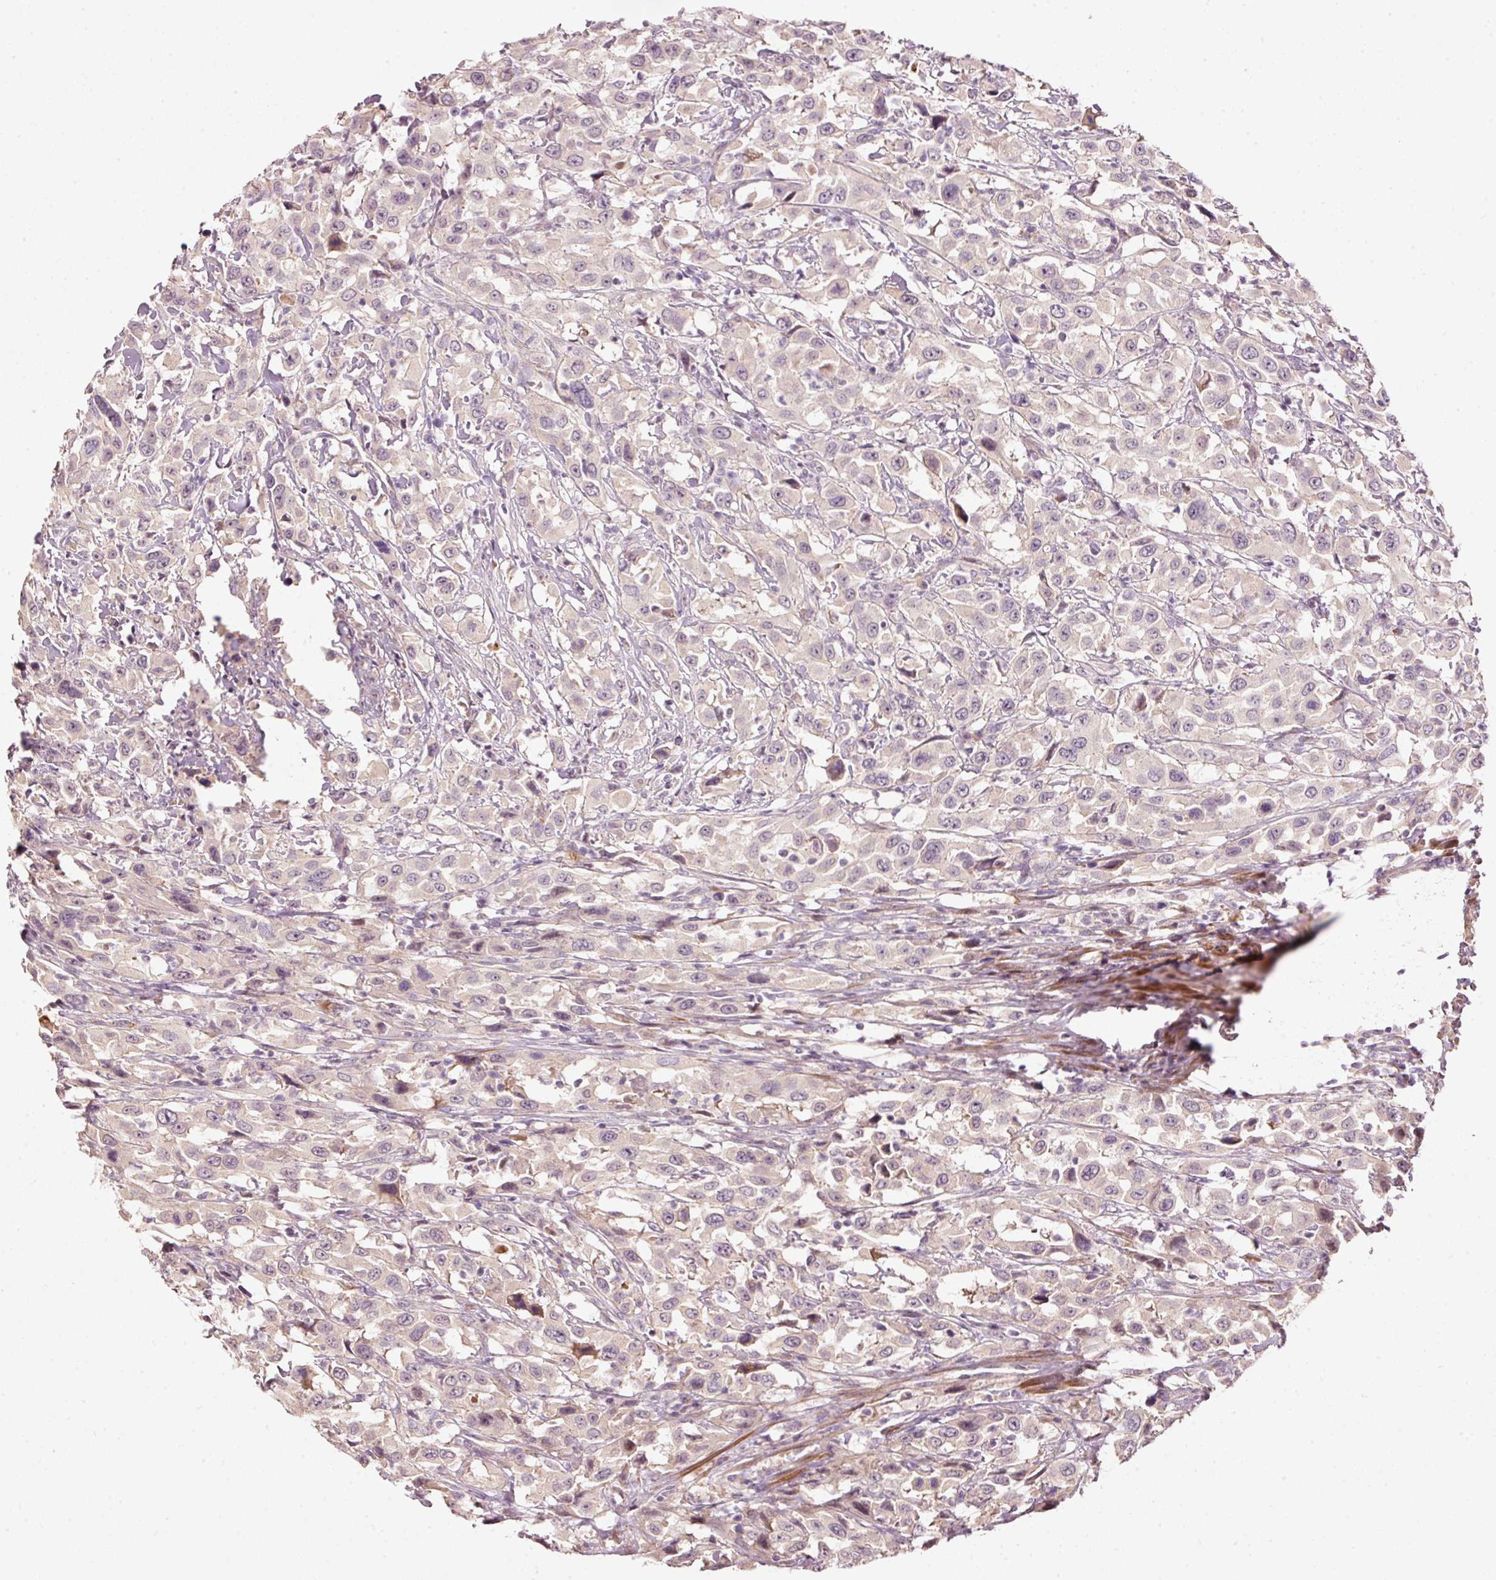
{"staining": {"intensity": "negative", "quantity": "none", "location": "none"}, "tissue": "urothelial cancer", "cell_type": "Tumor cells", "image_type": "cancer", "snomed": [{"axis": "morphology", "description": "Urothelial carcinoma, High grade"}, {"axis": "topography", "description": "Urinary bladder"}], "caption": "There is no significant expression in tumor cells of high-grade urothelial carcinoma.", "gene": "ARHGAP22", "patient": {"sex": "male", "age": 61}}